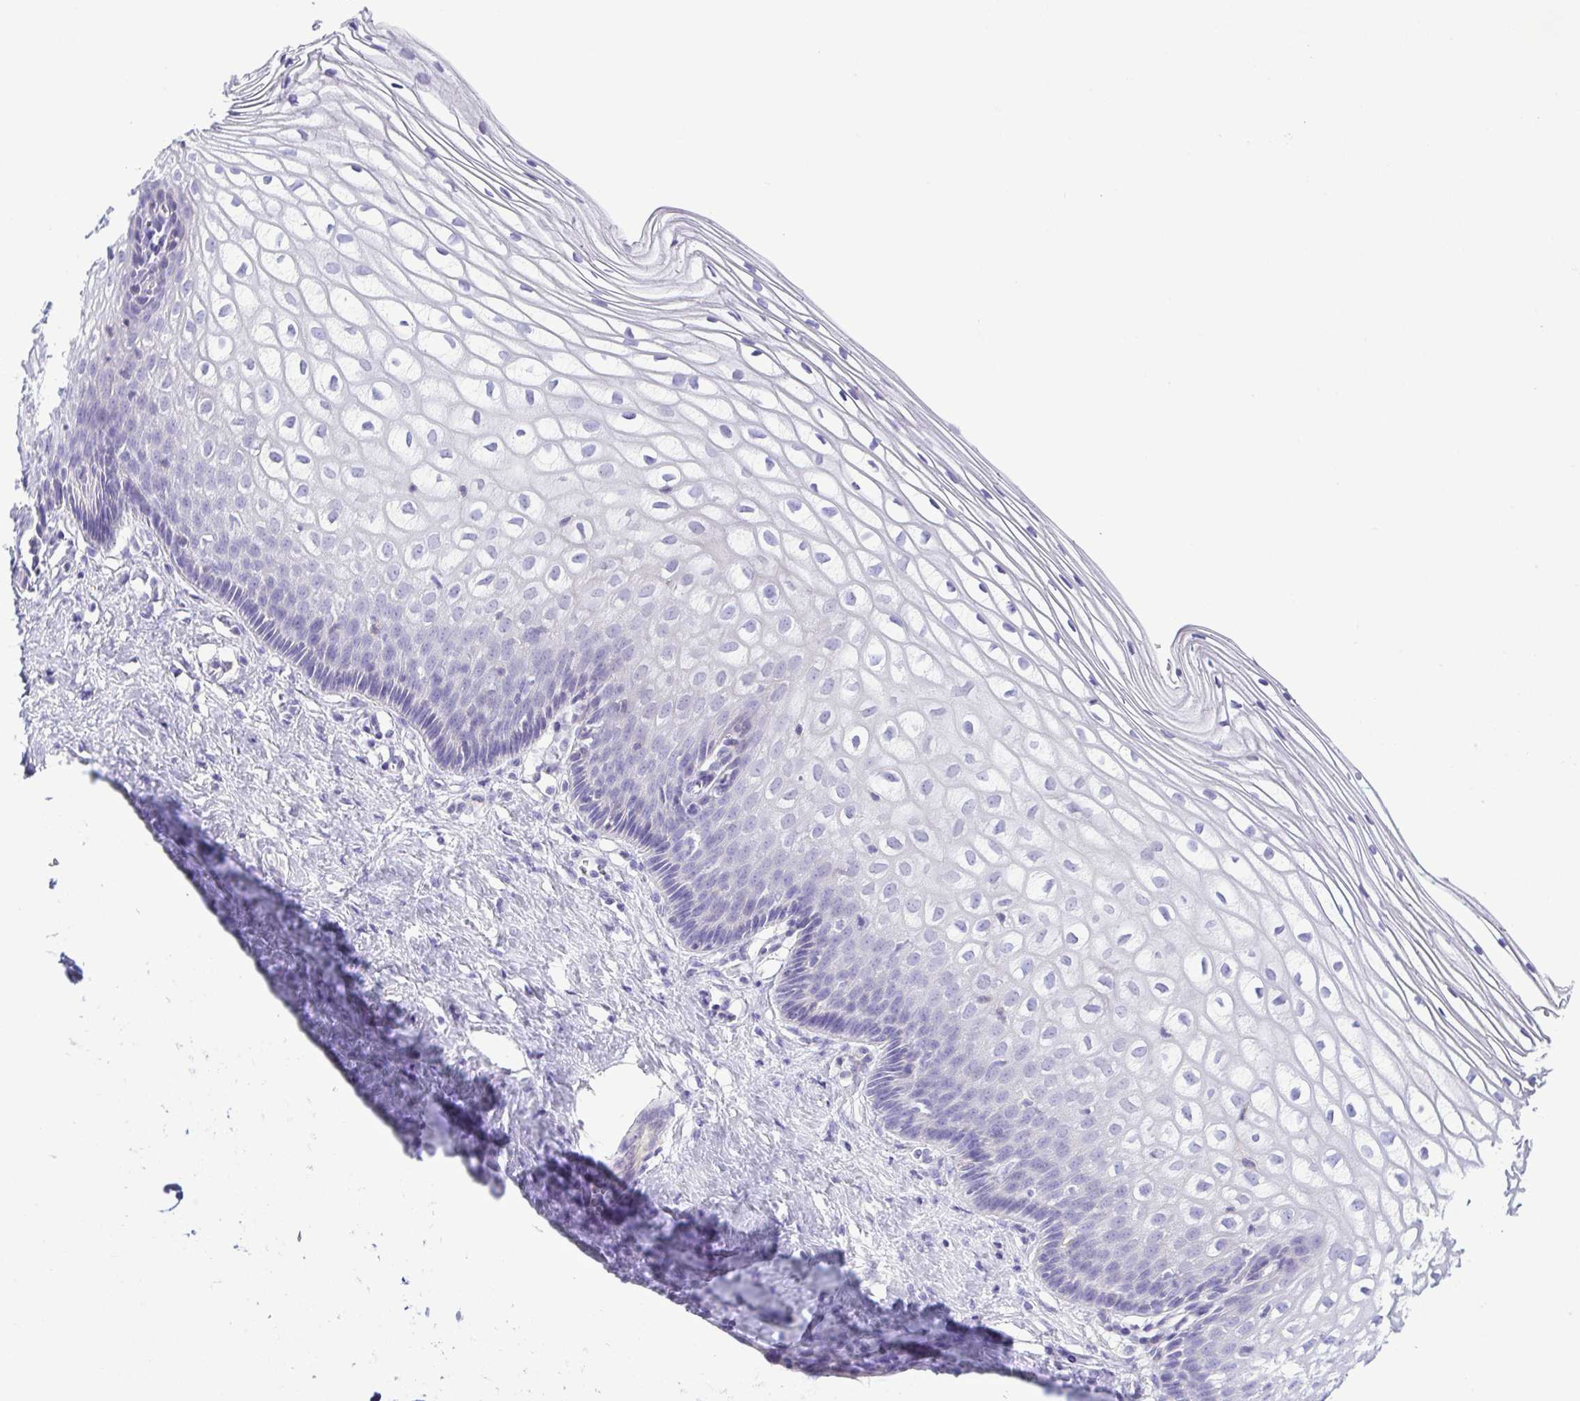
{"staining": {"intensity": "negative", "quantity": "none", "location": "none"}, "tissue": "cervix", "cell_type": "Glandular cells", "image_type": "normal", "snomed": [{"axis": "morphology", "description": "Normal tissue, NOS"}, {"axis": "topography", "description": "Cervix"}], "caption": "Glandular cells are negative for brown protein staining in normal cervix. The staining was performed using DAB (3,3'-diaminobenzidine) to visualize the protein expression in brown, while the nuclei were stained in blue with hematoxylin (Magnification: 20x).", "gene": "GPR182", "patient": {"sex": "female", "age": 36}}